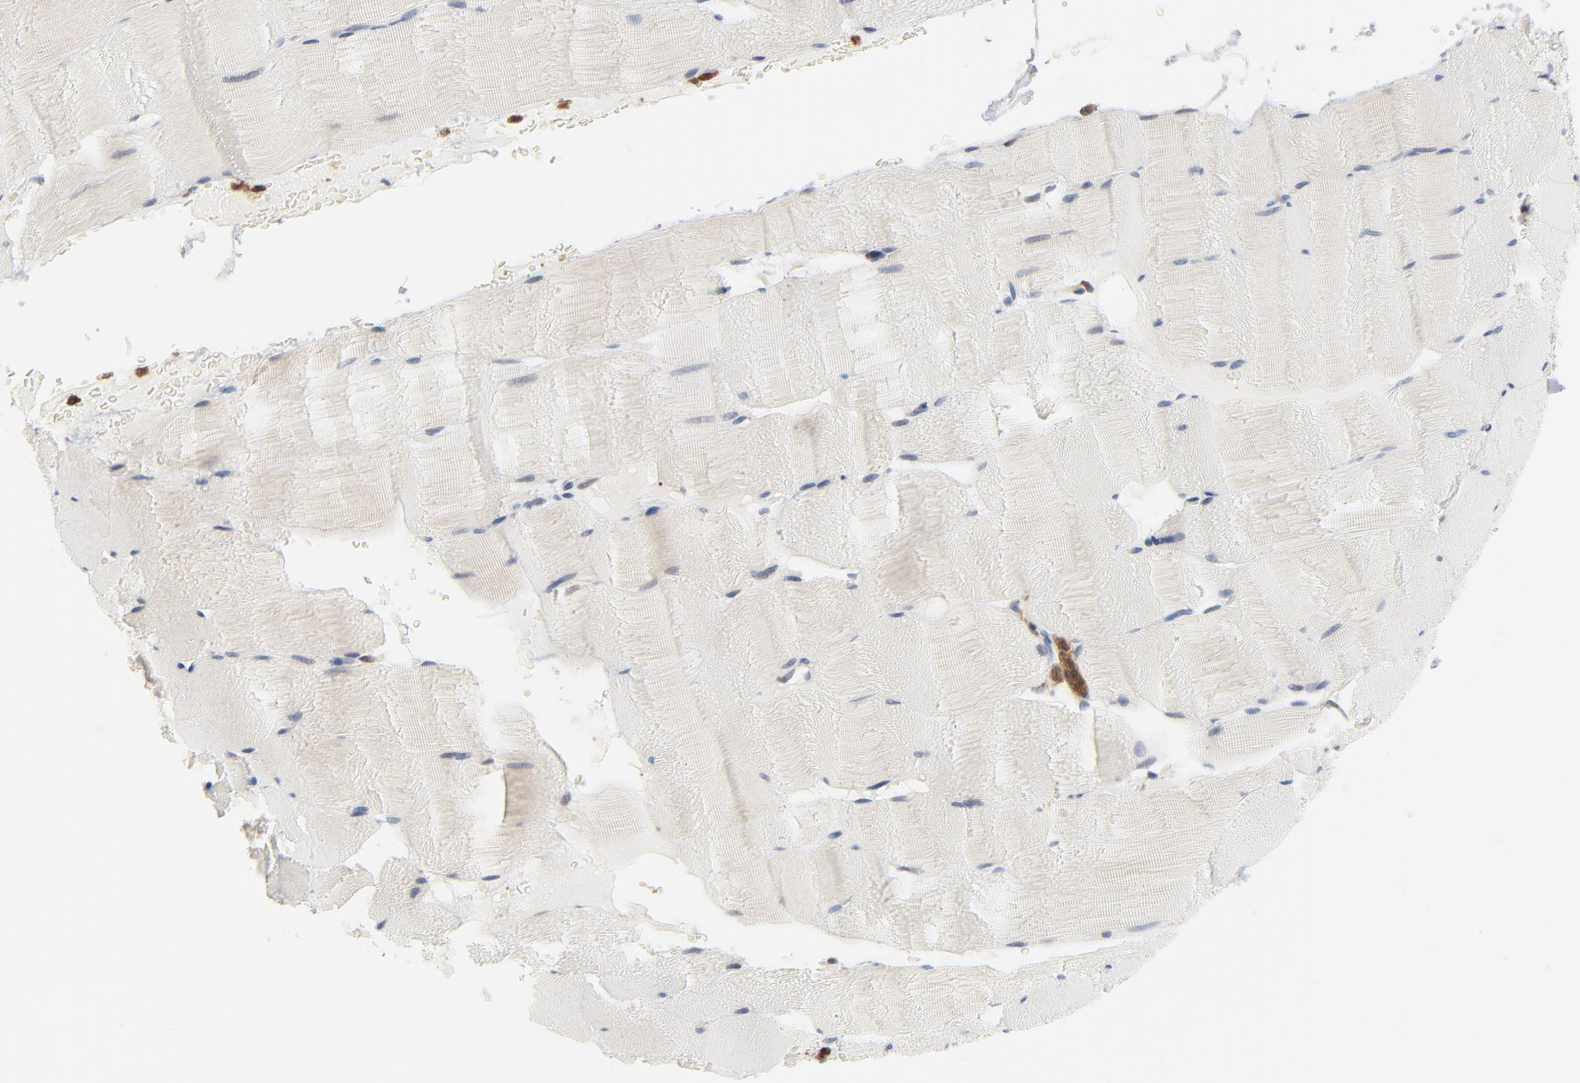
{"staining": {"intensity": "negative", "quantity": "none", "location": "none"}, "tissue": "skeletal muscle", "cell_type": "Myocytes", "image_type": "normal", "snomed": [{"axis": "morphology", "description": "Normal tissue, NOS"}, {"axis": "topography", "description": "Skeletal muscle"}], "caption": "The immunohistochemistry (IHC) photomicrograph has no significant expression in myocytes of skeletal muscle.", "gene": "SH3KBP1", "patient": {"sex": "male", "age": 62}}